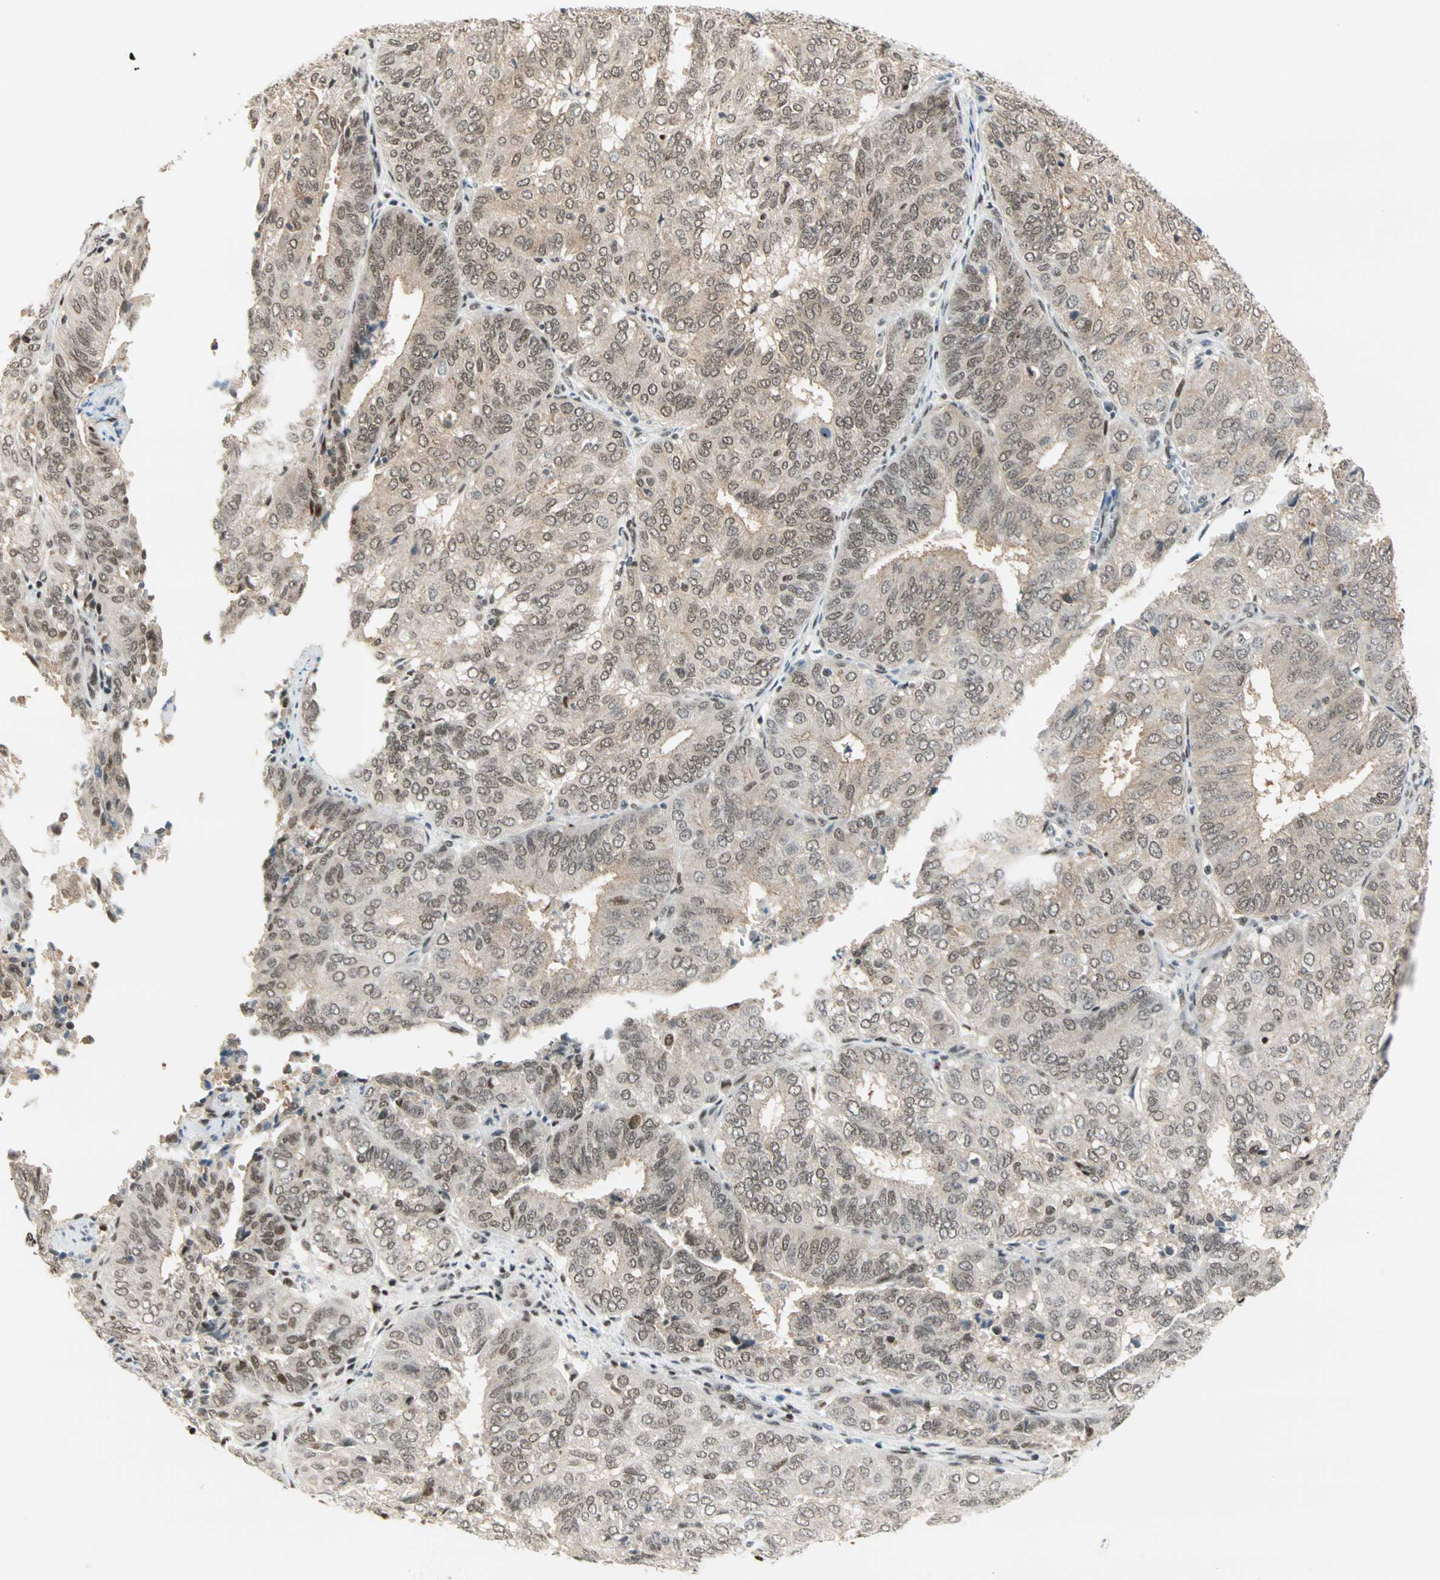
{"staining": {"intensity": "moderate", "quantity": ">75%", "location": "cytoplasmic/membranous,nuclear"}, "tissue": "endometrial cancer", "cell_type": "Tumor cells", "image_type": "cancer", "snomed": [{"axis": "morphology", "description": "Adenocarcinoma, NOS"}, {"axis": "topography", "description": "Uterus"}], "caption": "About >75% of tumor cells in endometrial adenocarcinoma demonstrate moderate cytoplasmic/membranous and nuclear protein expression as visualized by brown immunohistochemical staining.", "gene": "BLM", "patient": {"sex": "female", "age": 60}}